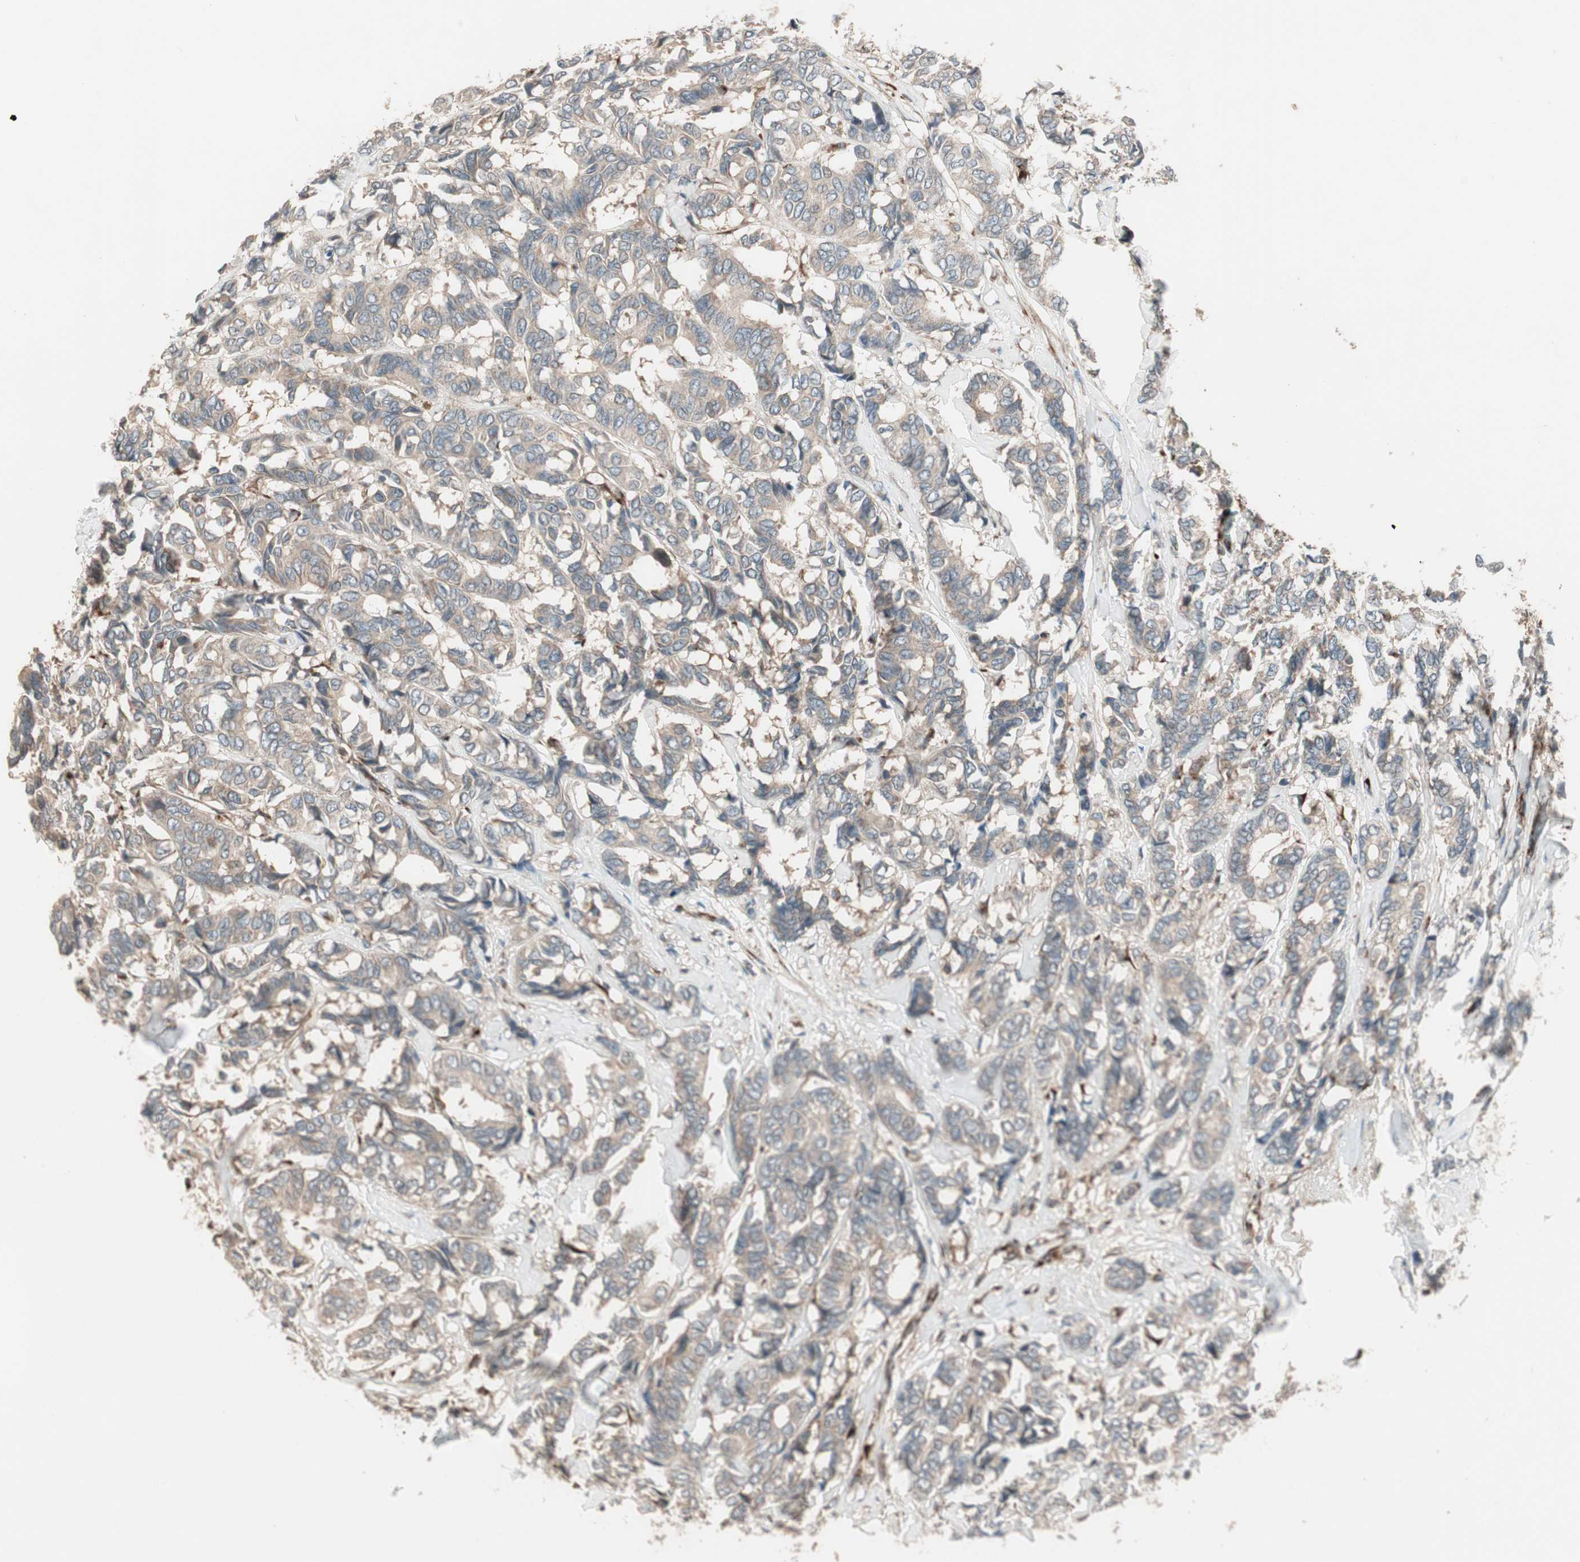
{"staining": {"intensity": "weak", "quantity": ">75%", "location": "cytoplasmic/membranous"}, "tissue": "breast cancer", "cell_type": "Tumor cells", "image_type": "cancer", "snomed": [{"axis": "morphology", "description": "Duct carcinoma"}, {"axis": "topography", "description": "Breast"}], "caption": "IHC of human infiltrating ductal carcinoma (breast) exhibits low levels of weak cytoplasmic/membranous positivity in approximately >75% of tumor cells. The staining was performed using DAB to visualize the protein expression in brown, while the nuclei were stained in blue with hematoxylin (Magnification: 20x).", "gene": "PPP2R5E", "patient": {"sex": "female", "age": 87}}